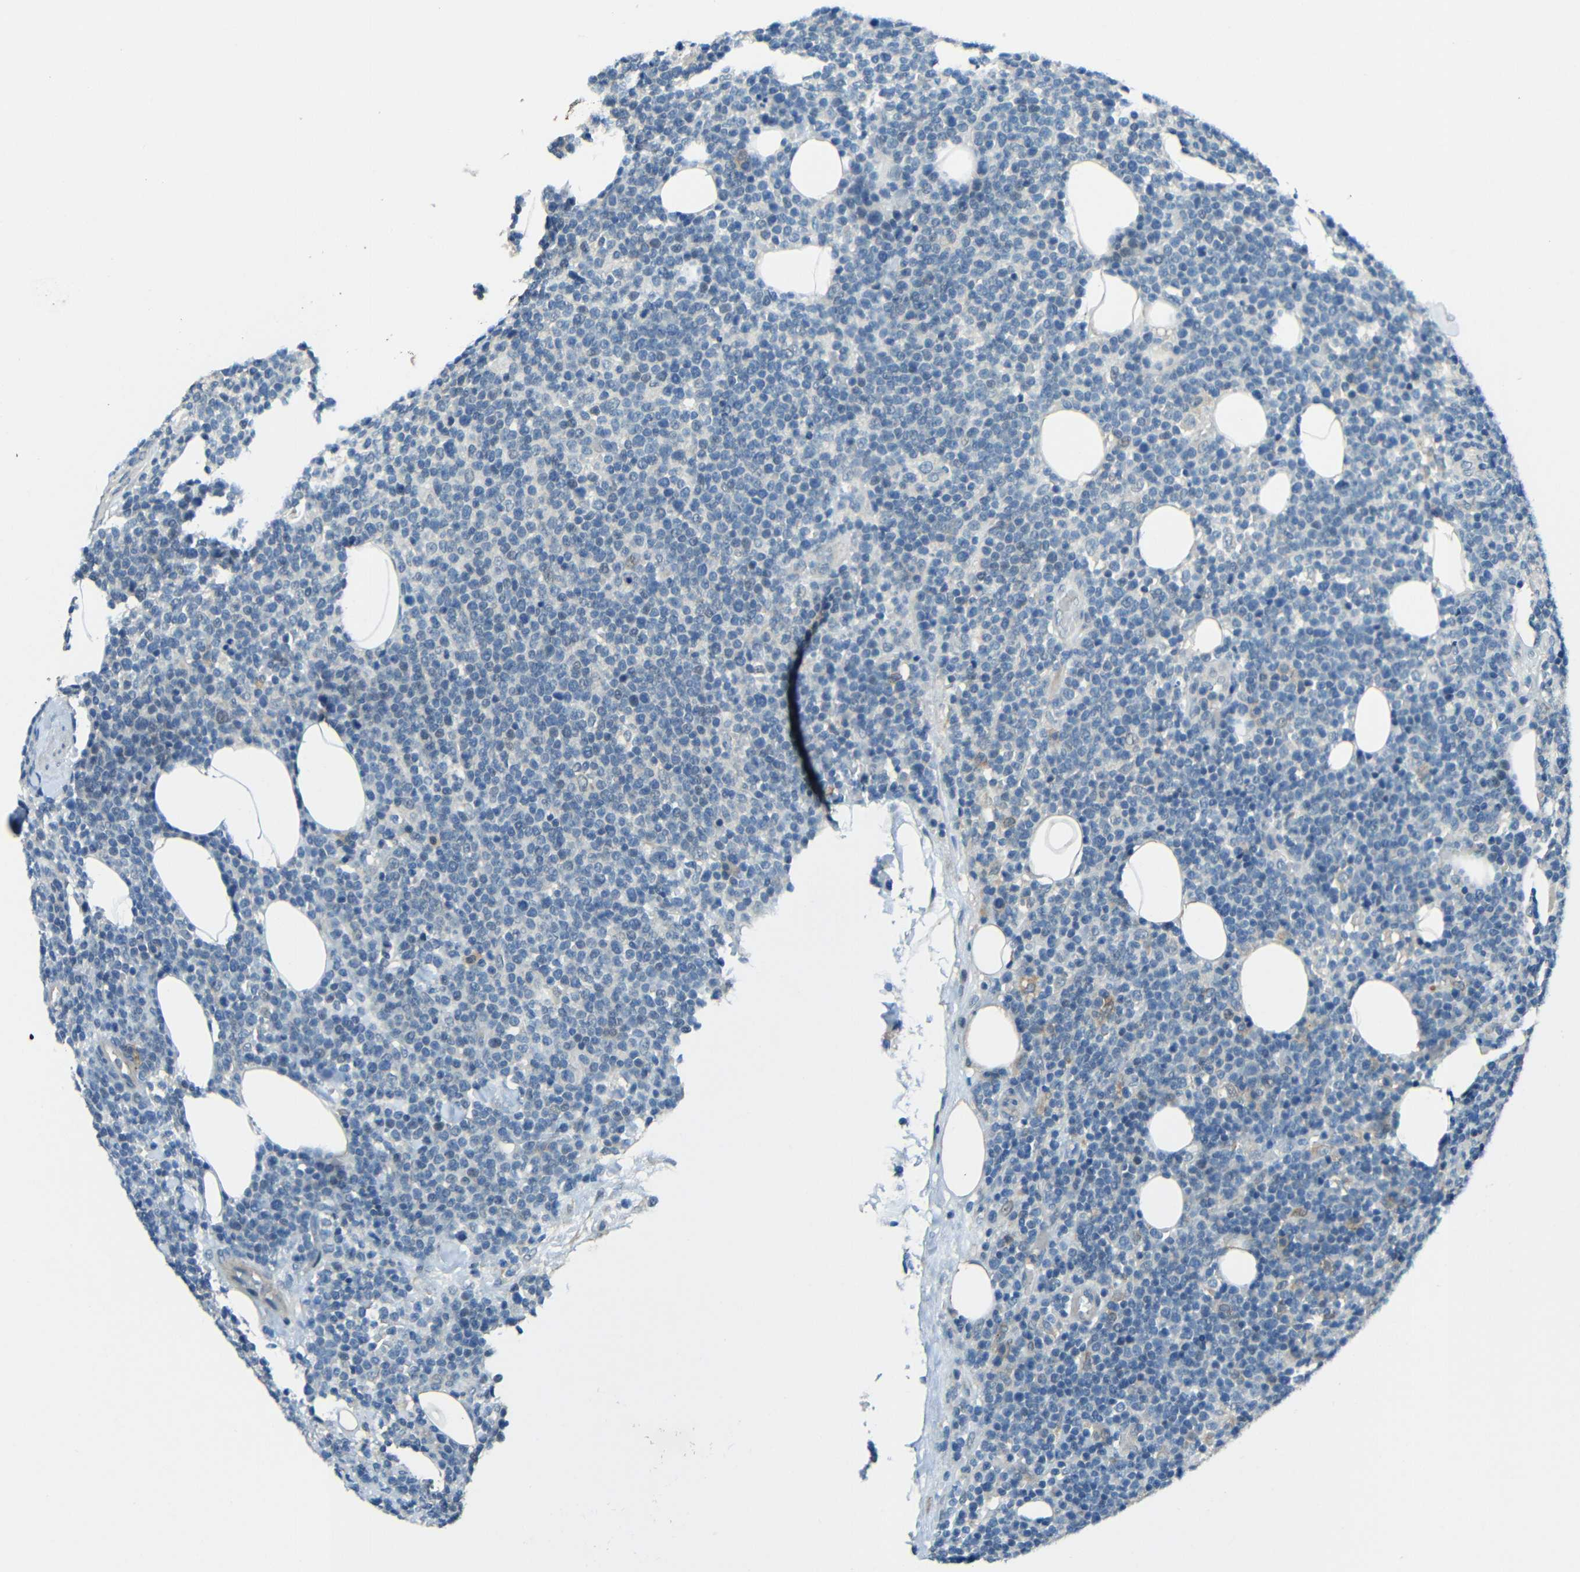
{"staining": {"intensity": "negative", "quantity": "none", "location": "none"}, "tissue": "lymphoma", "cell_type": "Tumor cells", "image_type": "cancer", "snomed": [{"axis": "morphology", "description": "Malignant lymphoma, non-Hodgkin's type, High grade"}, {"axis": "topography", "description": "Lymph node"}], "caption": "This photomicrograph is of lymphoma stained with IHC to label a protein in brown with the nuclei are counter-stained blue. There is no expression in tumor cells.", "gene": "ANKRD22", "patient": {"sex": "male", "age": 61}}